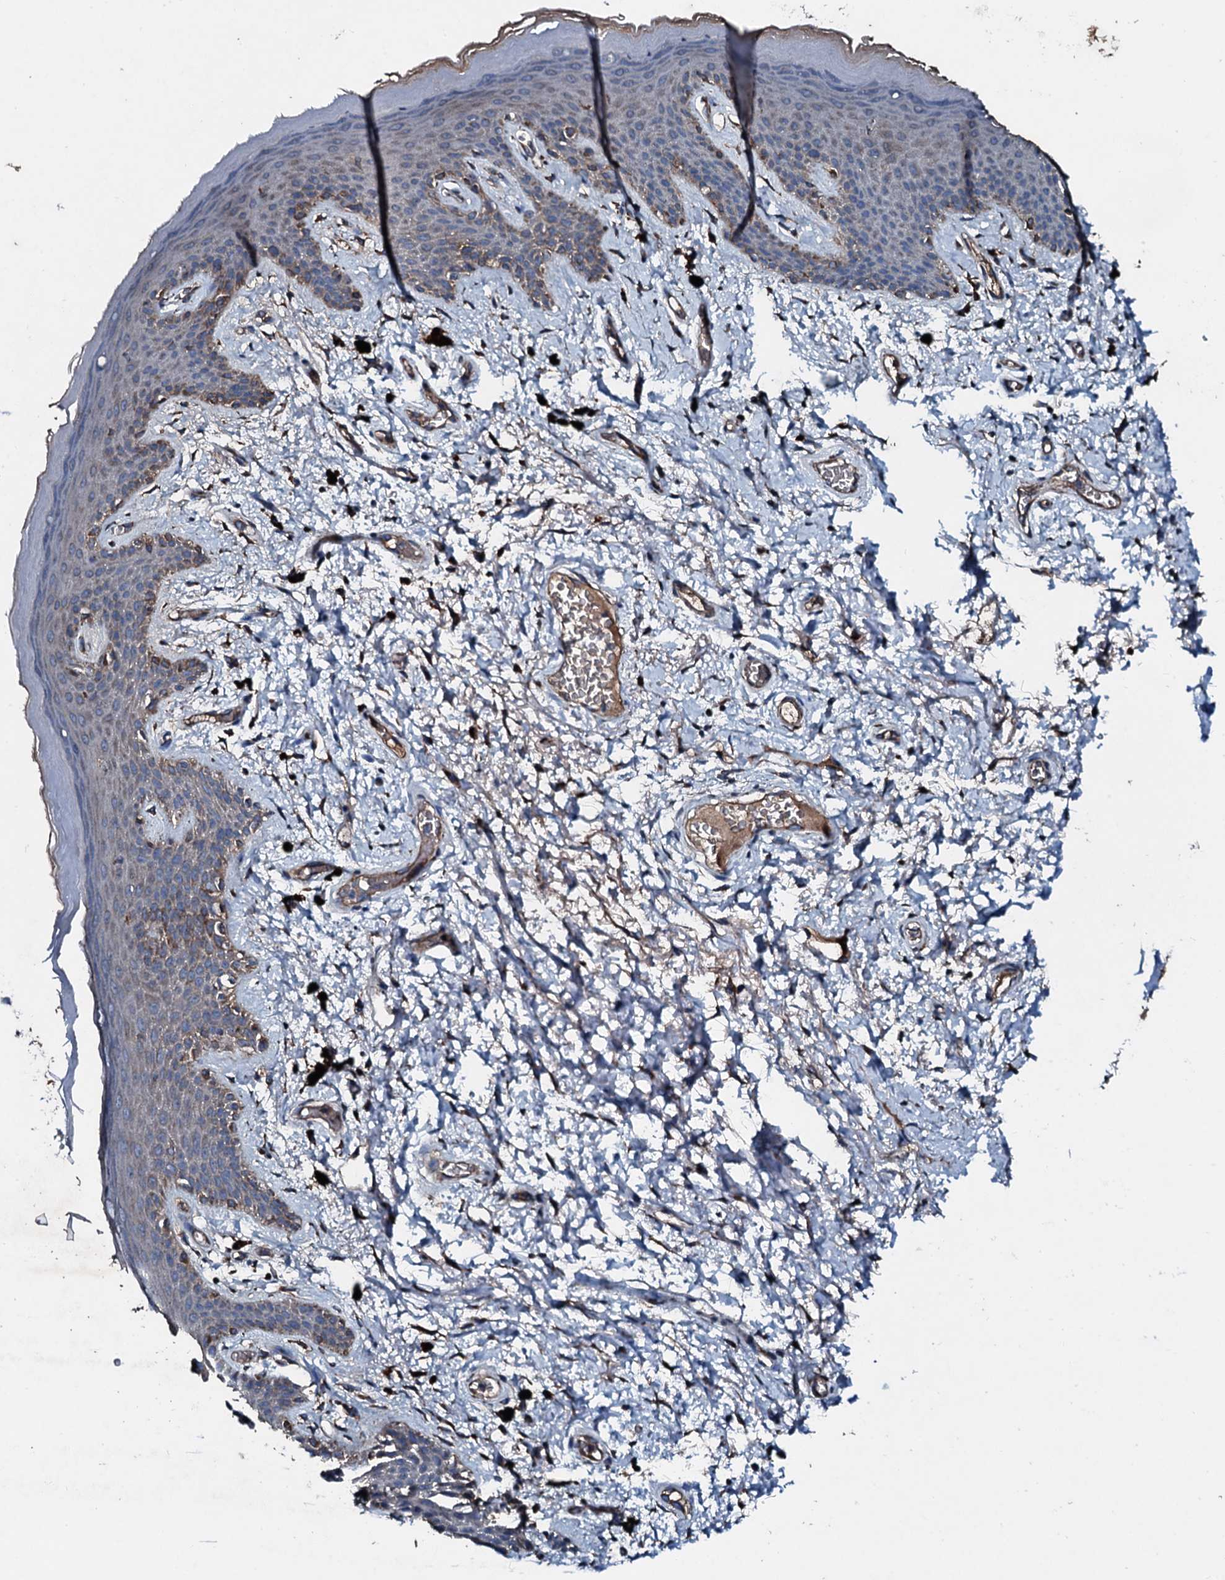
{"staining": {"intensity": "weak", "quantity": "<25%", "location": "cytoplasmic/membranous"}, "tissue": "skin", "cell_type": "Epidermal cells", "image_type": "normal", "snomed": [{"axis": "morphology", "description": "Normal tissue, NOS"}, {"axis": "topography", "description": "Anal"}], "caption": "An image of skin stained for a protein displays no brown staining in epidermal cells.", "gene": "ACSS3", "patient": {"sex": "female", "age": 46}}